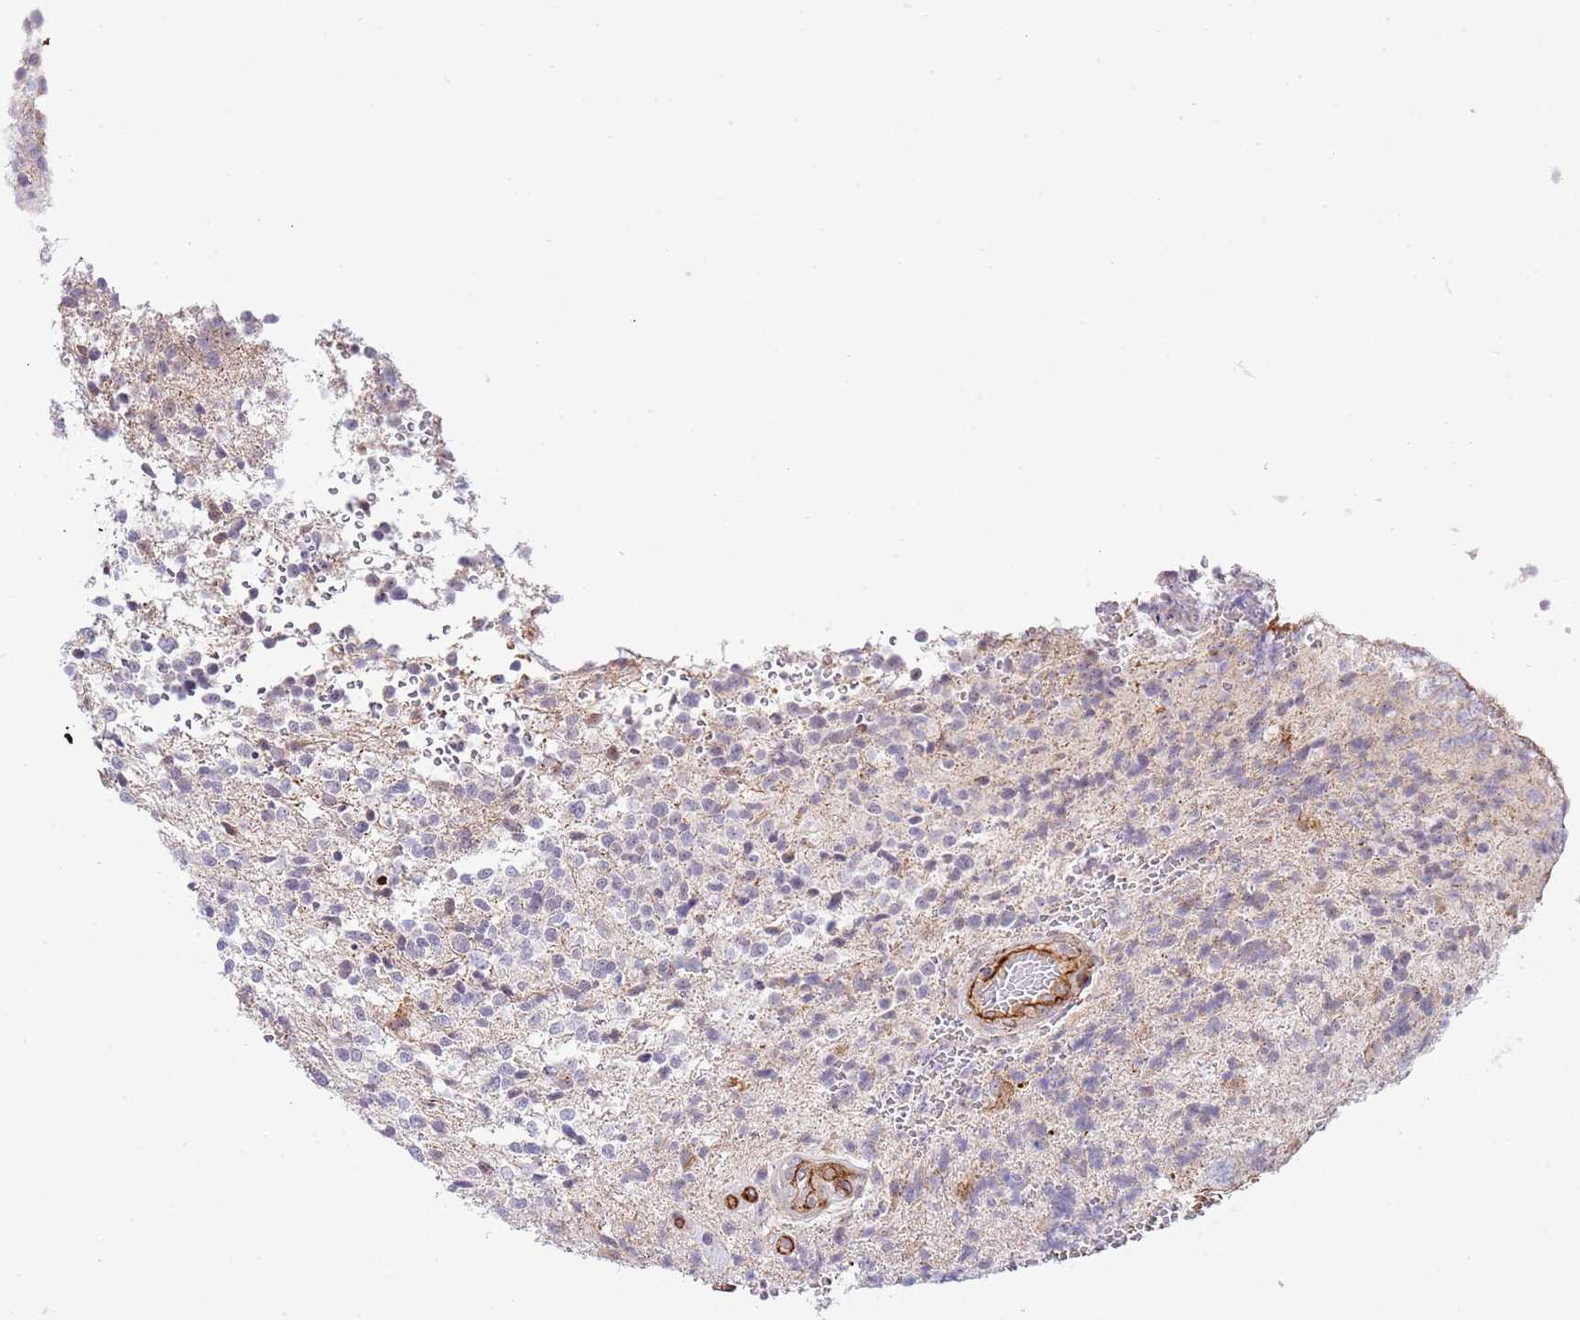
{"staining": {"intensity": "negative", "quantity": "none", "location": "none"}, "tissue": "glioma", "cell_type": "Tumor cells", "image_type": "cancer", "snomed": [{"axis": "morphology", "description": "Glioma, malignant, High grade"}, {"axis": "topography", "description": "Brain"}], "caption": "High magnification brightfield microscopy of malignant high-grade glioma stained with DAB (3,3'-diaminobenzidine) (brown) and counterstained with hematoxylin (blue): tumor cells show no significant positivity.", "gene": "NEK3", "patient": {"sex": "male", "age": 56}}